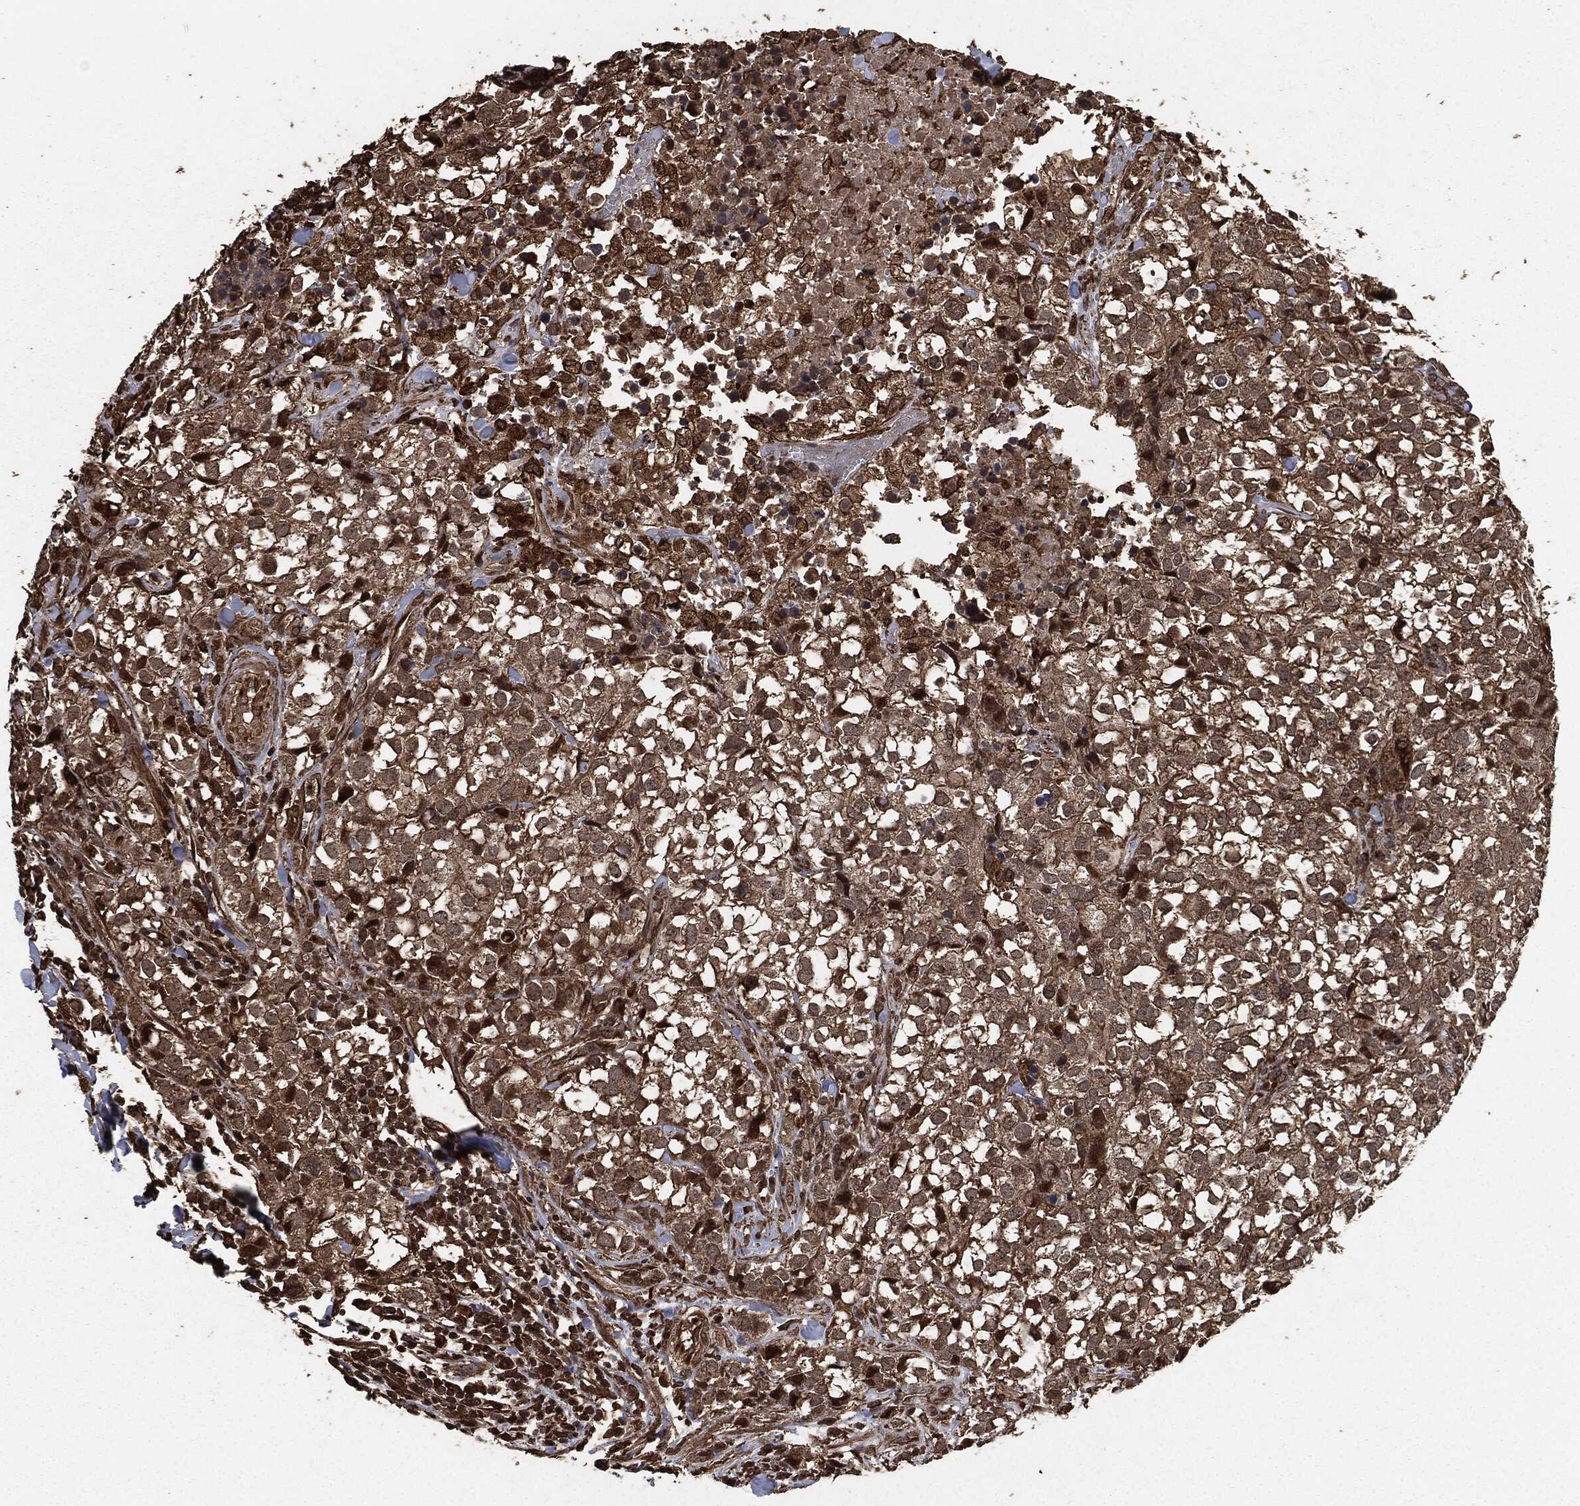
{"staining": {"intensity": "strong", "quantity": "<25%", "location": "cytoplasmic/membranous,nuclear"}, "tissue": "breast cancer", "cell_type": "Tumor cells", "image_type": "cancer", "snomed": [{"axis": "morphology", "description": "Duct carcinoma"}, {"axis": "topography", "description": "Breast"}], "caption": "Breast invasive ductal carcinoma tissue reveals strong cytoplasmic/membranous and nuclear positivity in approximately <25% of tumor cells", "gene": "EGFR", "patient": {"sex": "female", "age": 30}}